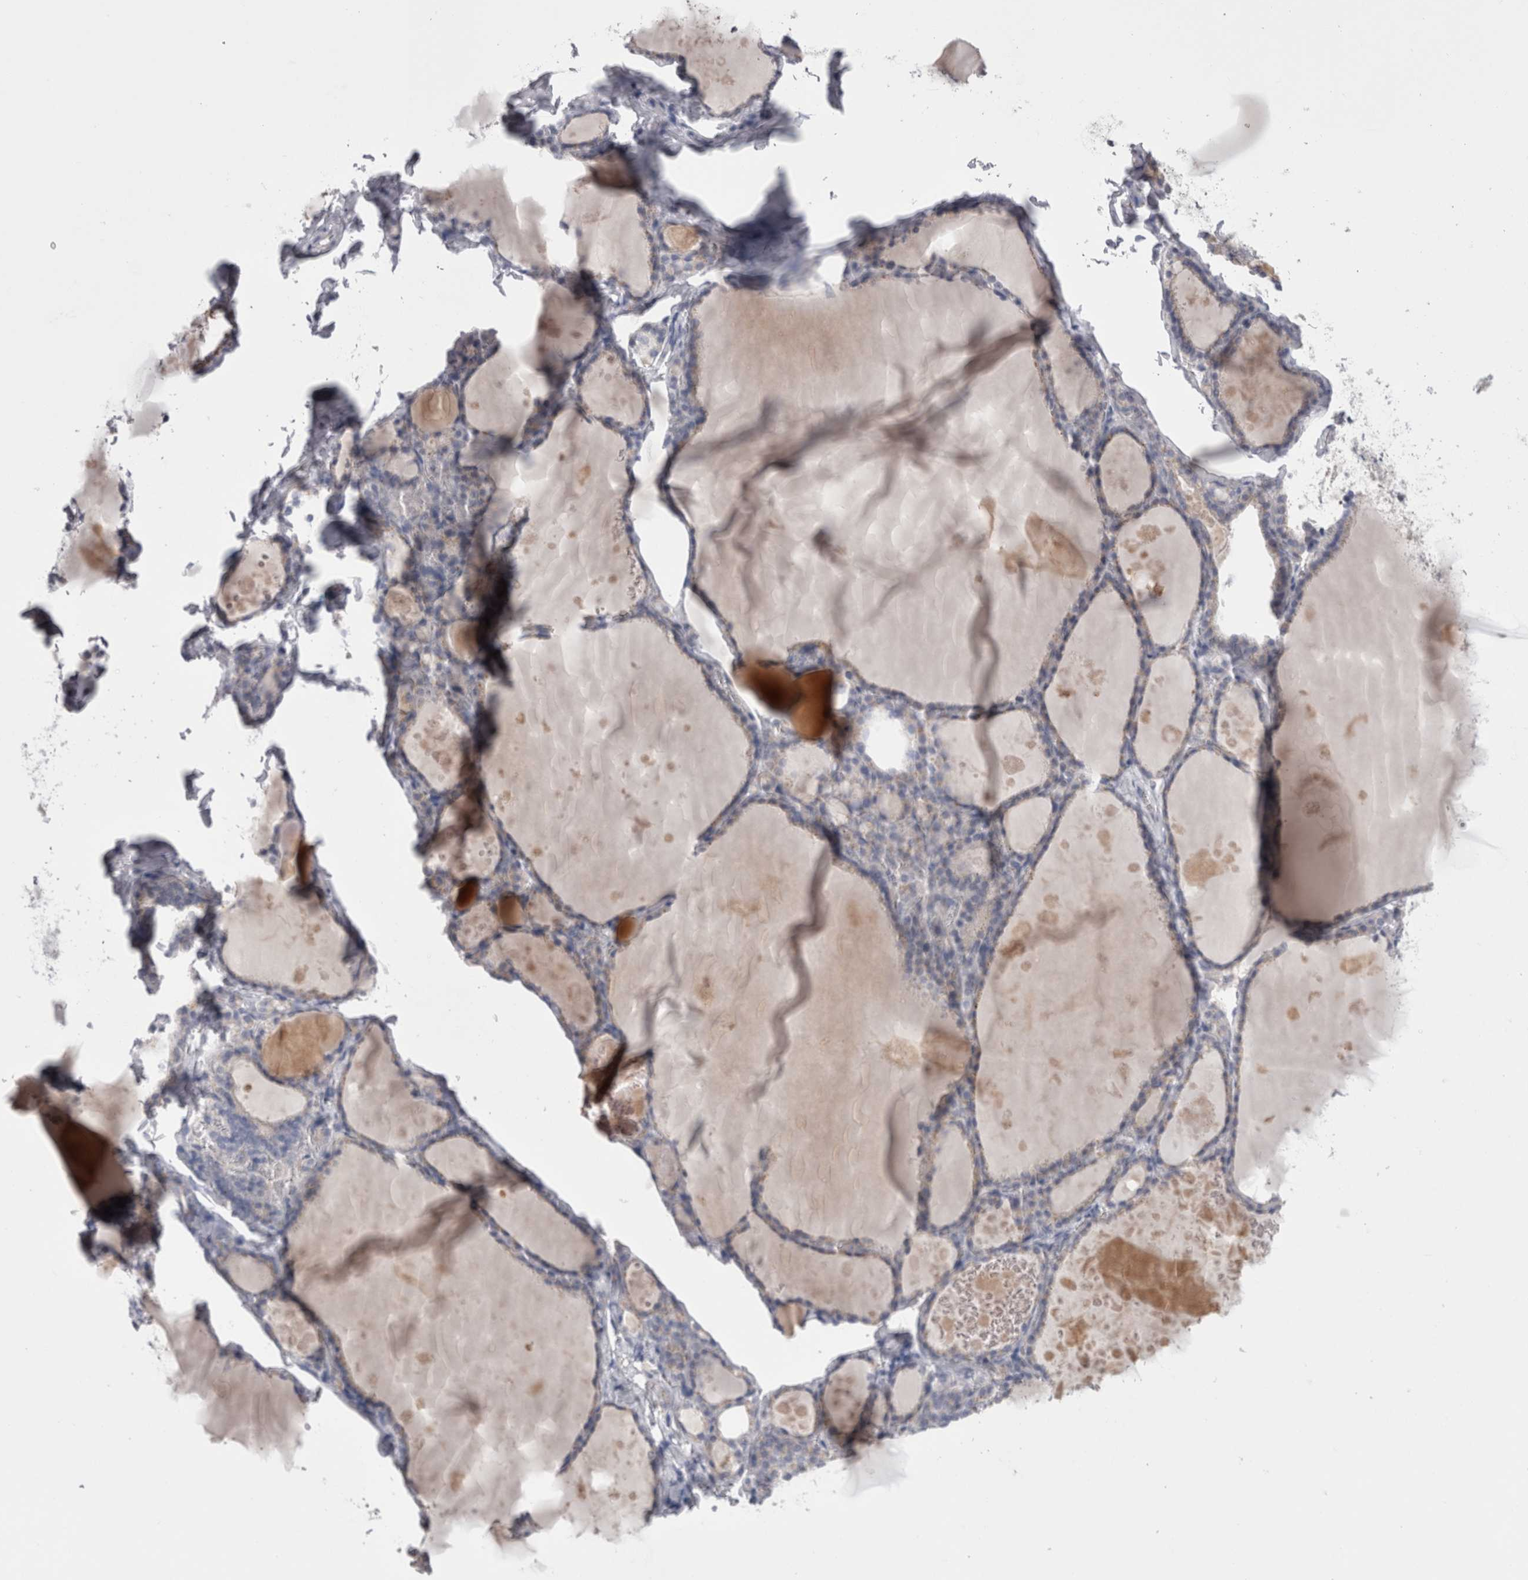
{"staining": {"intensity": "weak", "quantity": "<25%", "location": "cytoplasmic/membranous"}, "tissue": "thyroid gland", "cell_type": "Glandular cells", "image_type": "normal", "snomed": [{"axis": "morphology", "description": "Normal tissue, NOS"}, {"axis": "topography", "description": "Thyroid gland"}], "caption": "A high-resolution histopathology image shows IHC staining of unremarkable thyroid gland, which exhibits no significant staining in glandular cells.", "gene": "PWP2", "patient": {"sex": "male", "age": 56}}